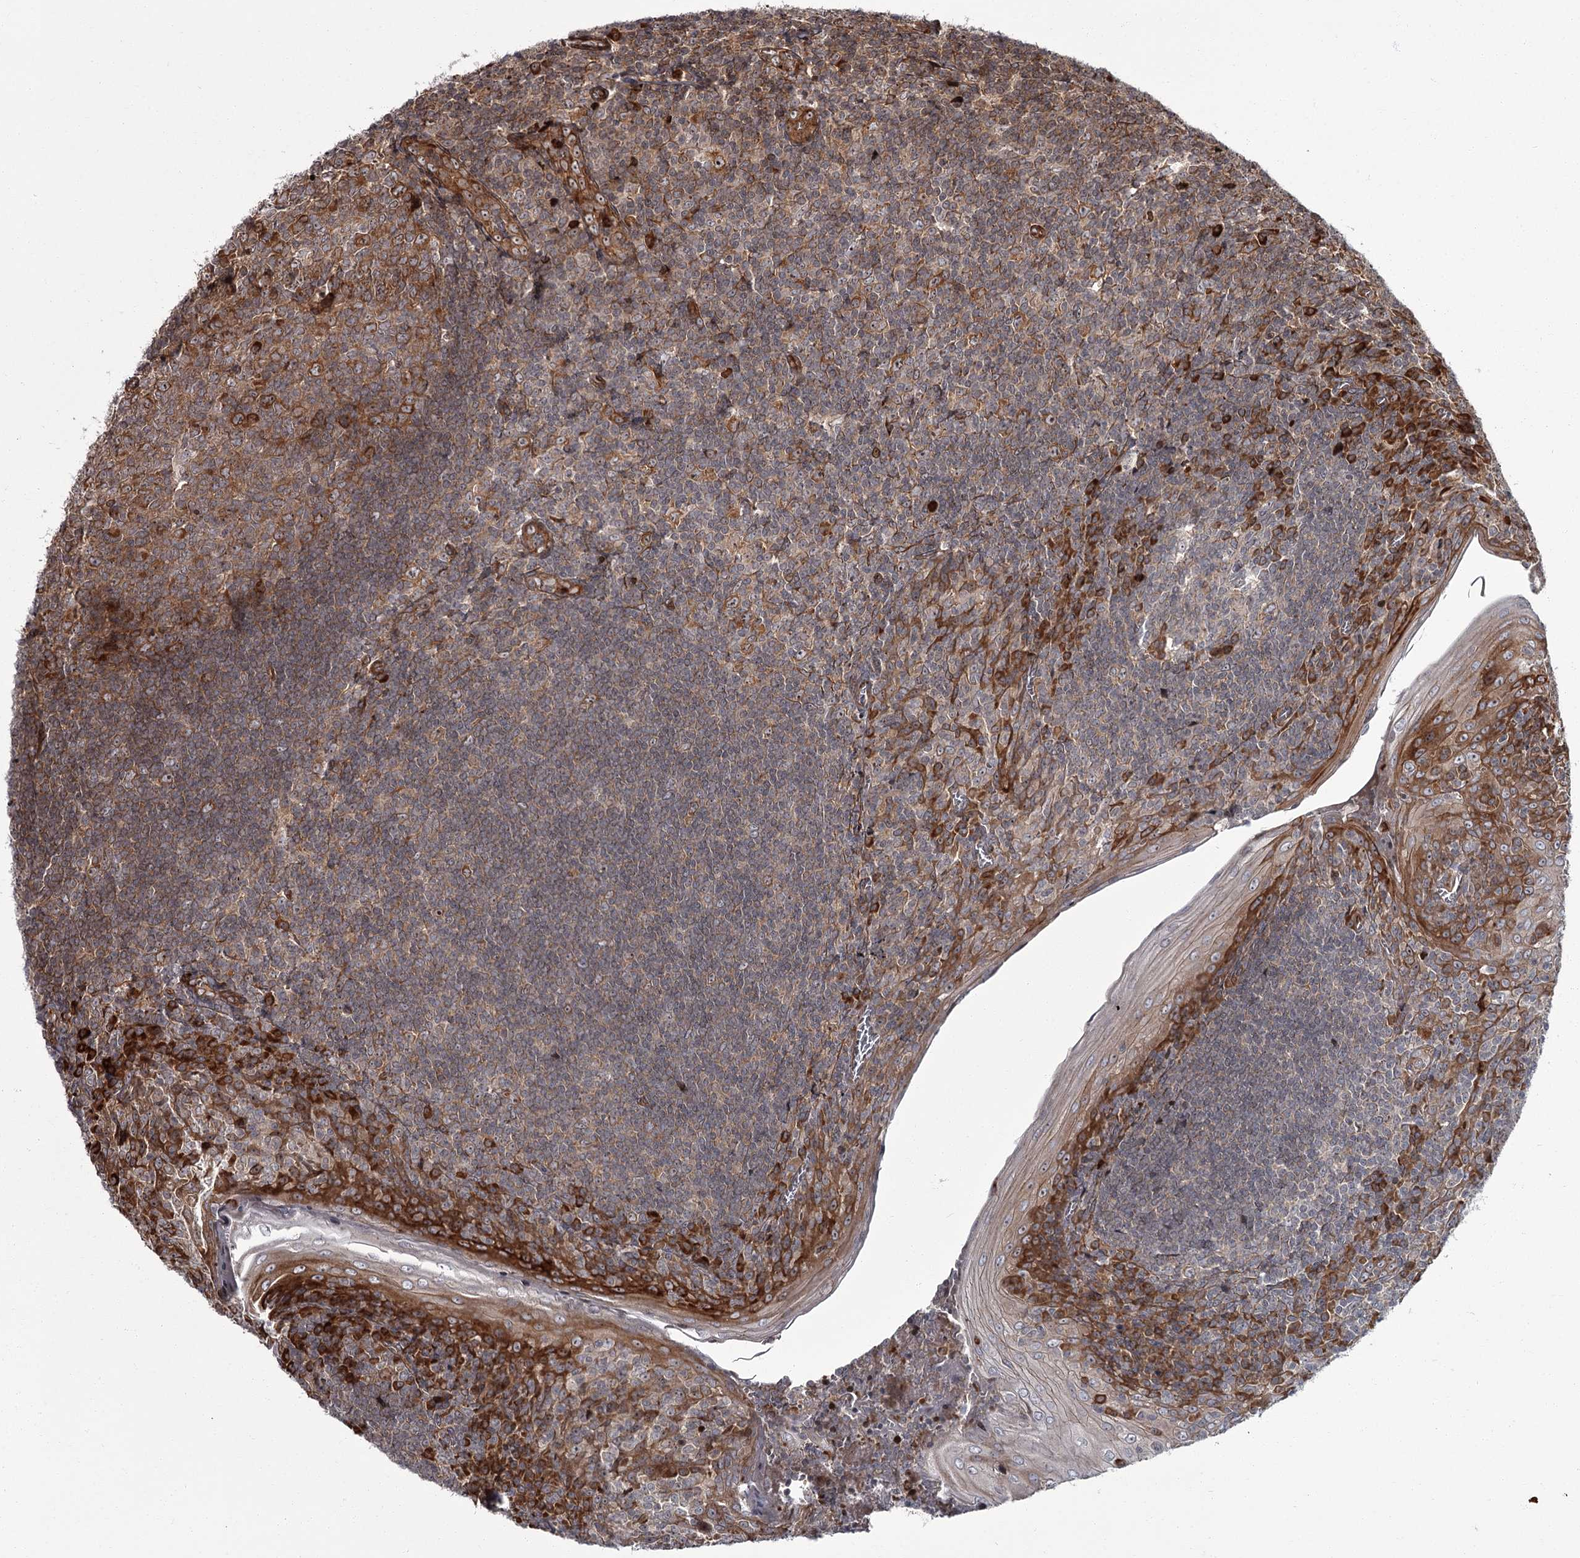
{"staining": {"intensity": "moderate", "quantity": "25%-75%", "location": "cytoplasmic/membranous"}, "tissue": "tonsil", "cell_type": "Germinal center cells", "image_type": "normal", "snomed": [{"axis": "morphology", "description": "Normal tissue, NOS"}, {"axis": "topography", "description": "Tonsil"}], "caption": "Tonsil stained with DAB (3,3'-diaminobenzidine) immunohistochemistry shows medium levels of moderate cytoplasmic/membranous staining in about 25%-75% of germinal center cells.", "gene": "THAP9", "patient": {"sex": "male", "age": 27}}